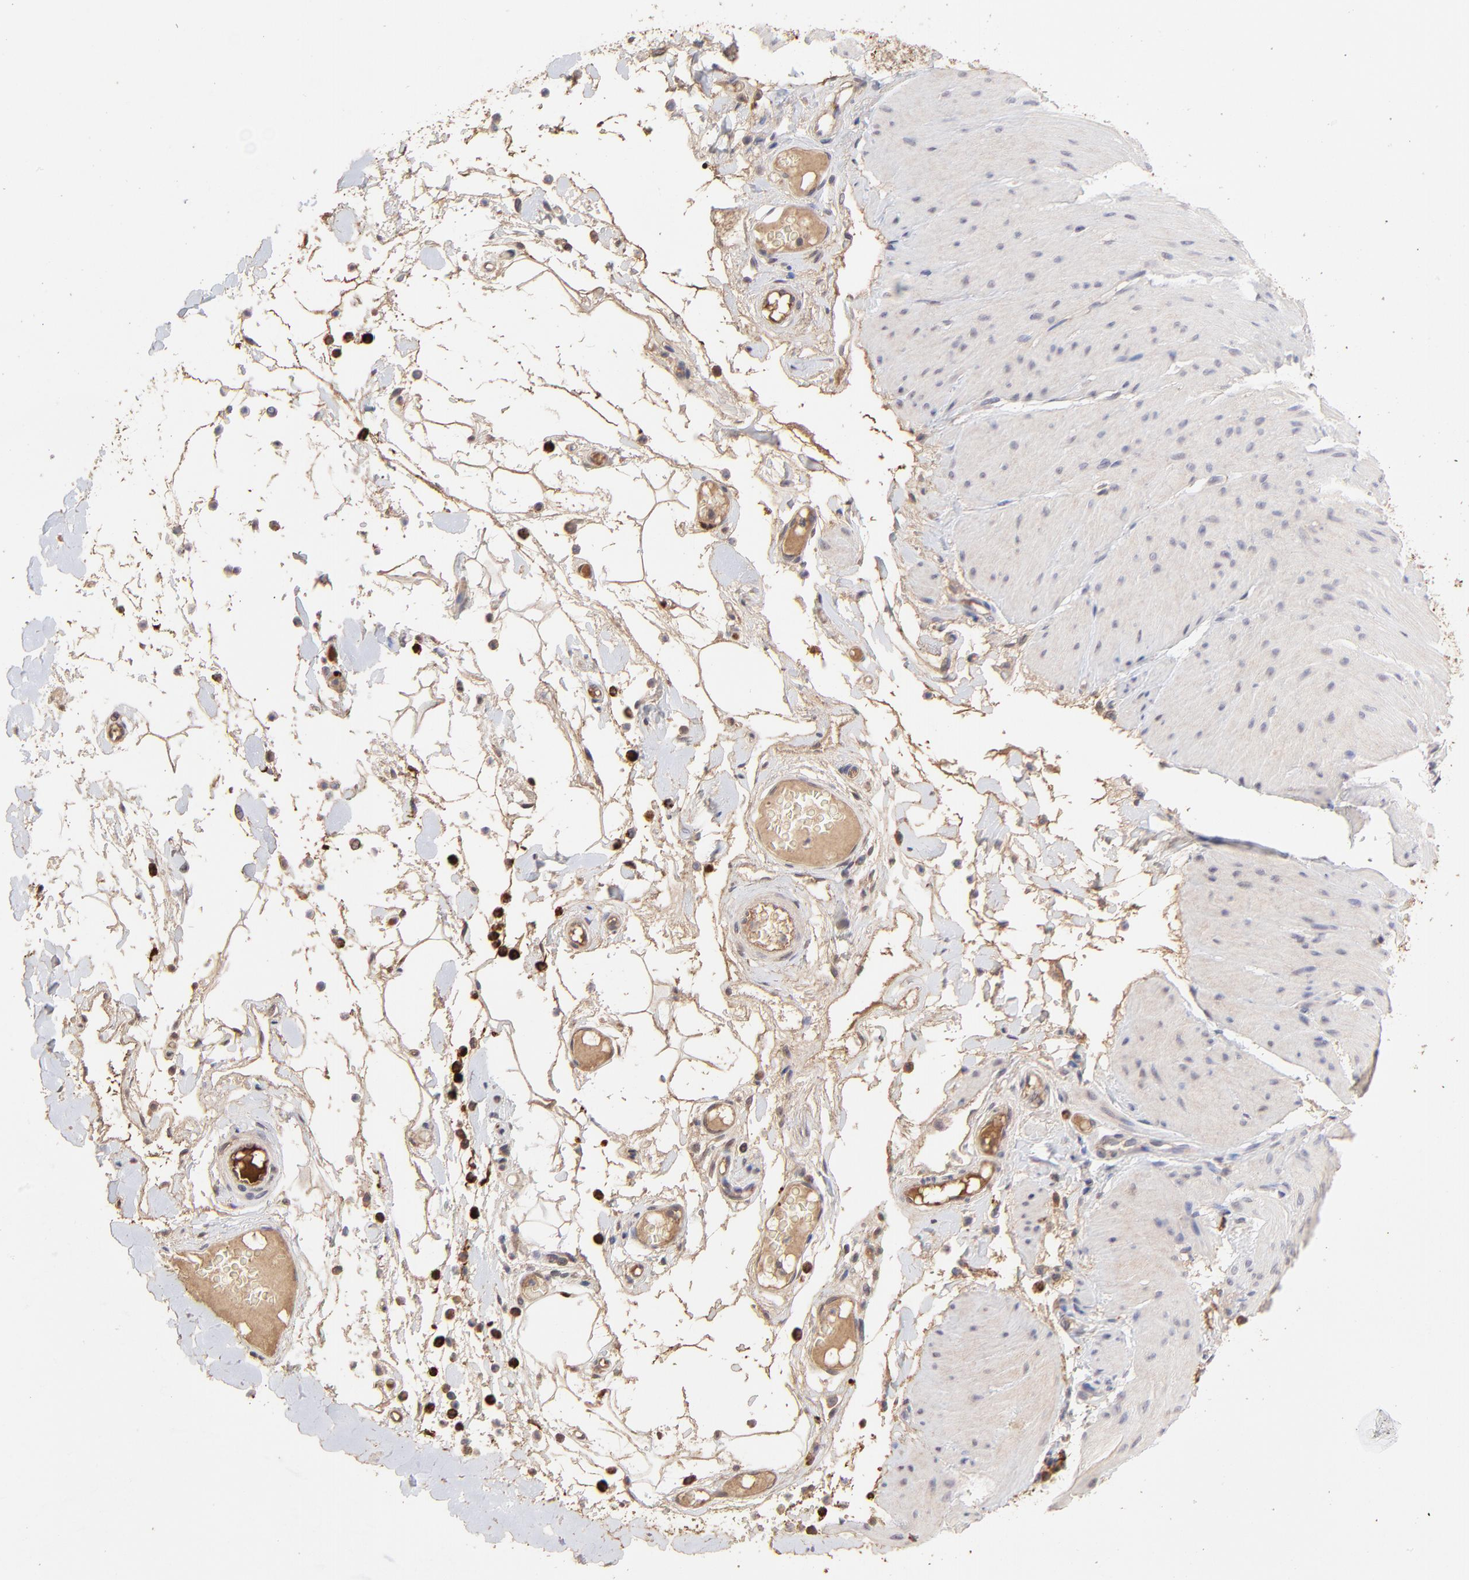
{"staining": {"intensity": "negative", "quantity": "none", "location": "none"}, "tissue": "smooth muscle", "cell_type": "Smooth muscle cells", "image_type": "normal", "snomed": [{"axis": "morphology", "description": "Normal tissue, NOS"}, {"axis": "topography", "description": "Smooth muscle"}, {"axis": "topography", "description": "Colon"}], "caption": "Smooth muscle stained for a protein using immunohistochemistry reveals no expression smooth muscle cells.", "gene": "PSMD14", "patient": {"sex": "male", "age": 67}}